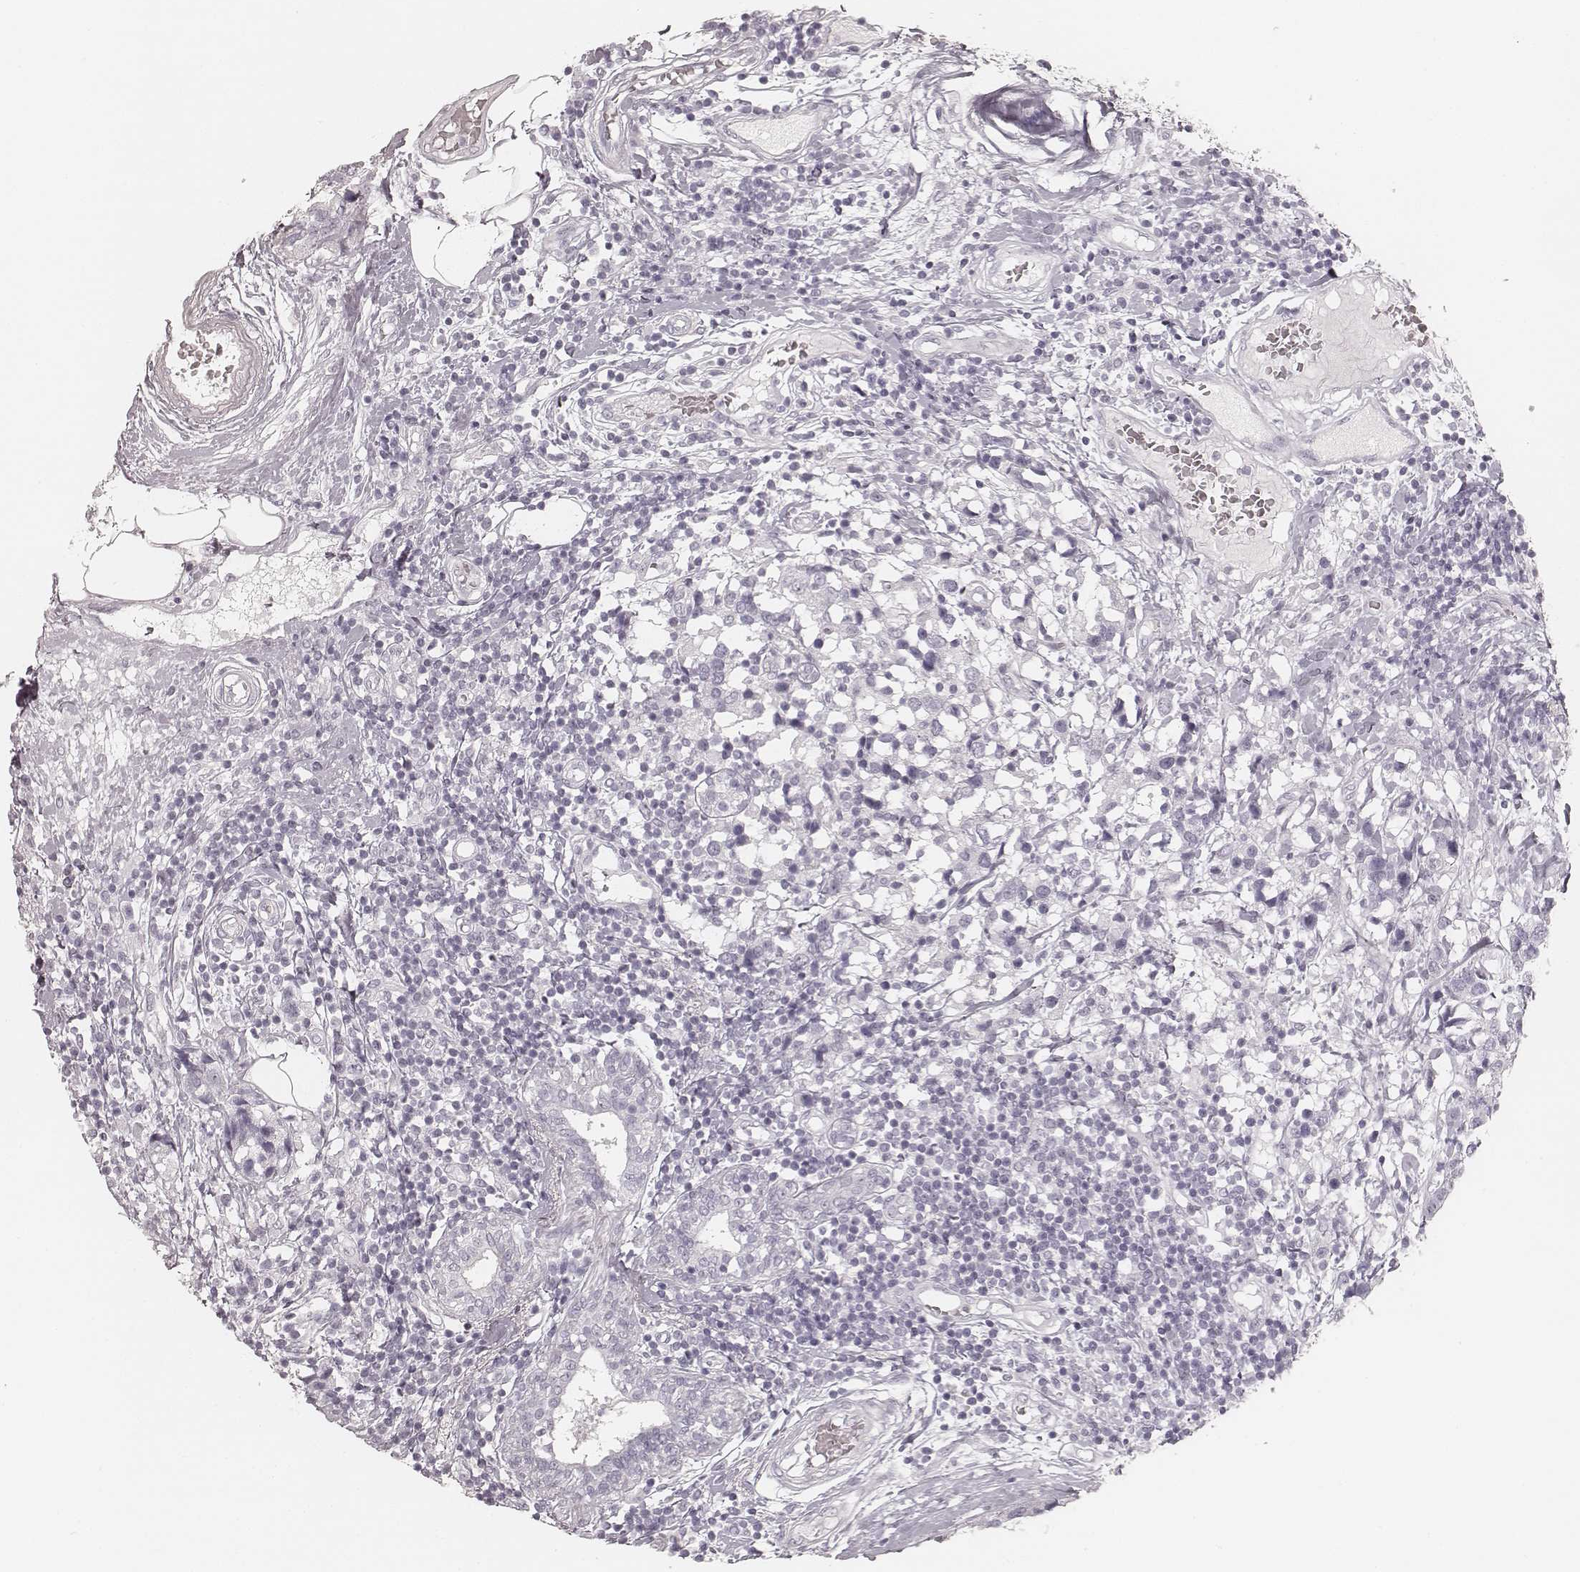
{"staining": {"intensity": "negative", "quantity": "none", "location": "none"}, "tissue": "breast cancer", "cell_type": "Tumor cells", "image_type": "cancer", "snomed": [{"axis": "morphology", "description": "Lobular carcinoma"}, {"axis": "topography", "description": "Breast"}], "caption": "Image shows no protein expression in tumor cells of breast lobular carcinoma tissue.", "gene": "KRT72", "patient": {"sex": "female", "age": 59}}